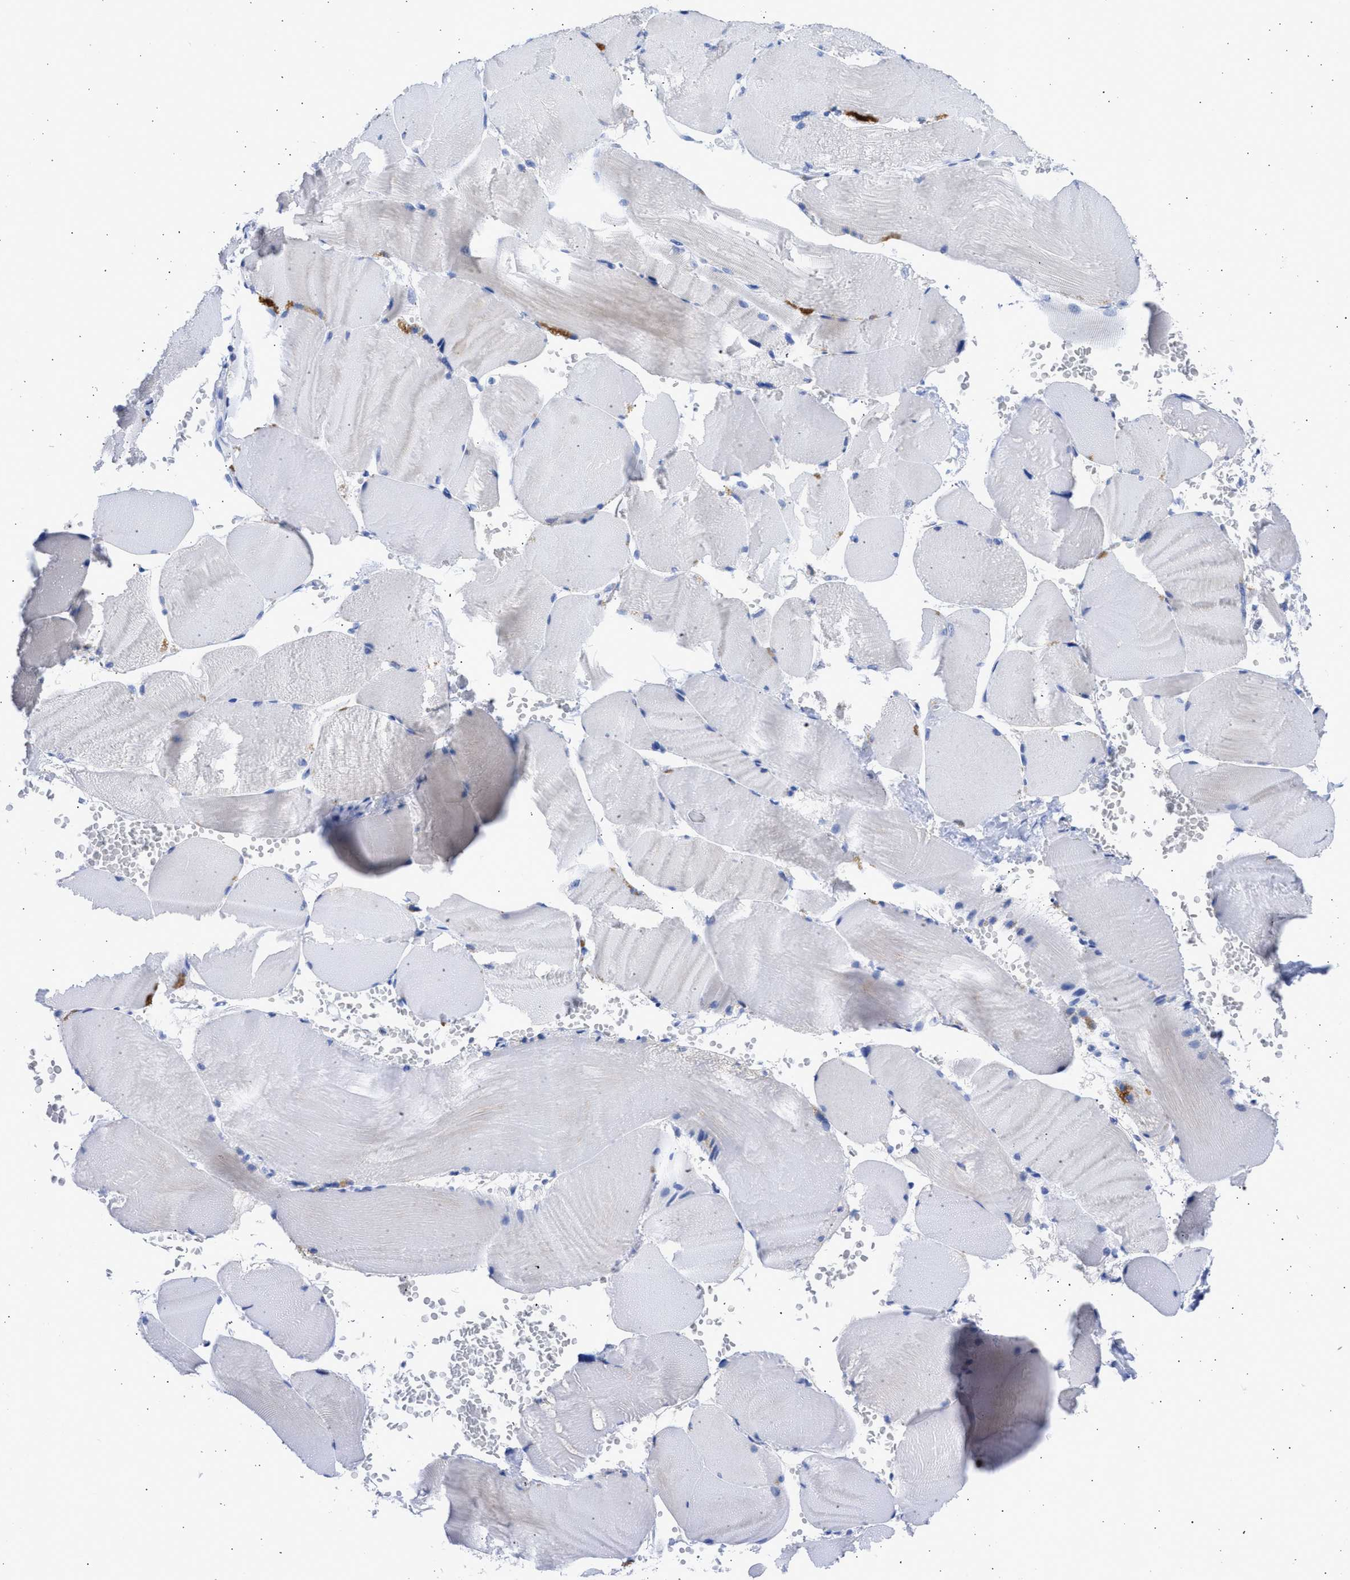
{"staining": {"intensity": "negative", "quantity": "none", "location": "none"}, "tissue": "skeletal muscle", "cell_type": "Myocytes", "image_type": "normal", "snomed": [{"axis": "morphology", "description": "Normal tissue, NOS"}, {"axis": "topography", "description": "Skin"}, {"axis": "topography", "description": "Skeletal muscle"}], "caption": "Immunohistochemistry micrograph of unremarkable human skeletal muscle stained for a protein (brown), which displays no positivity in myocytes. Nuclei are stained in blue.", "gene": "RSPH1", "patient": {"sex": "male", "age": 83}}